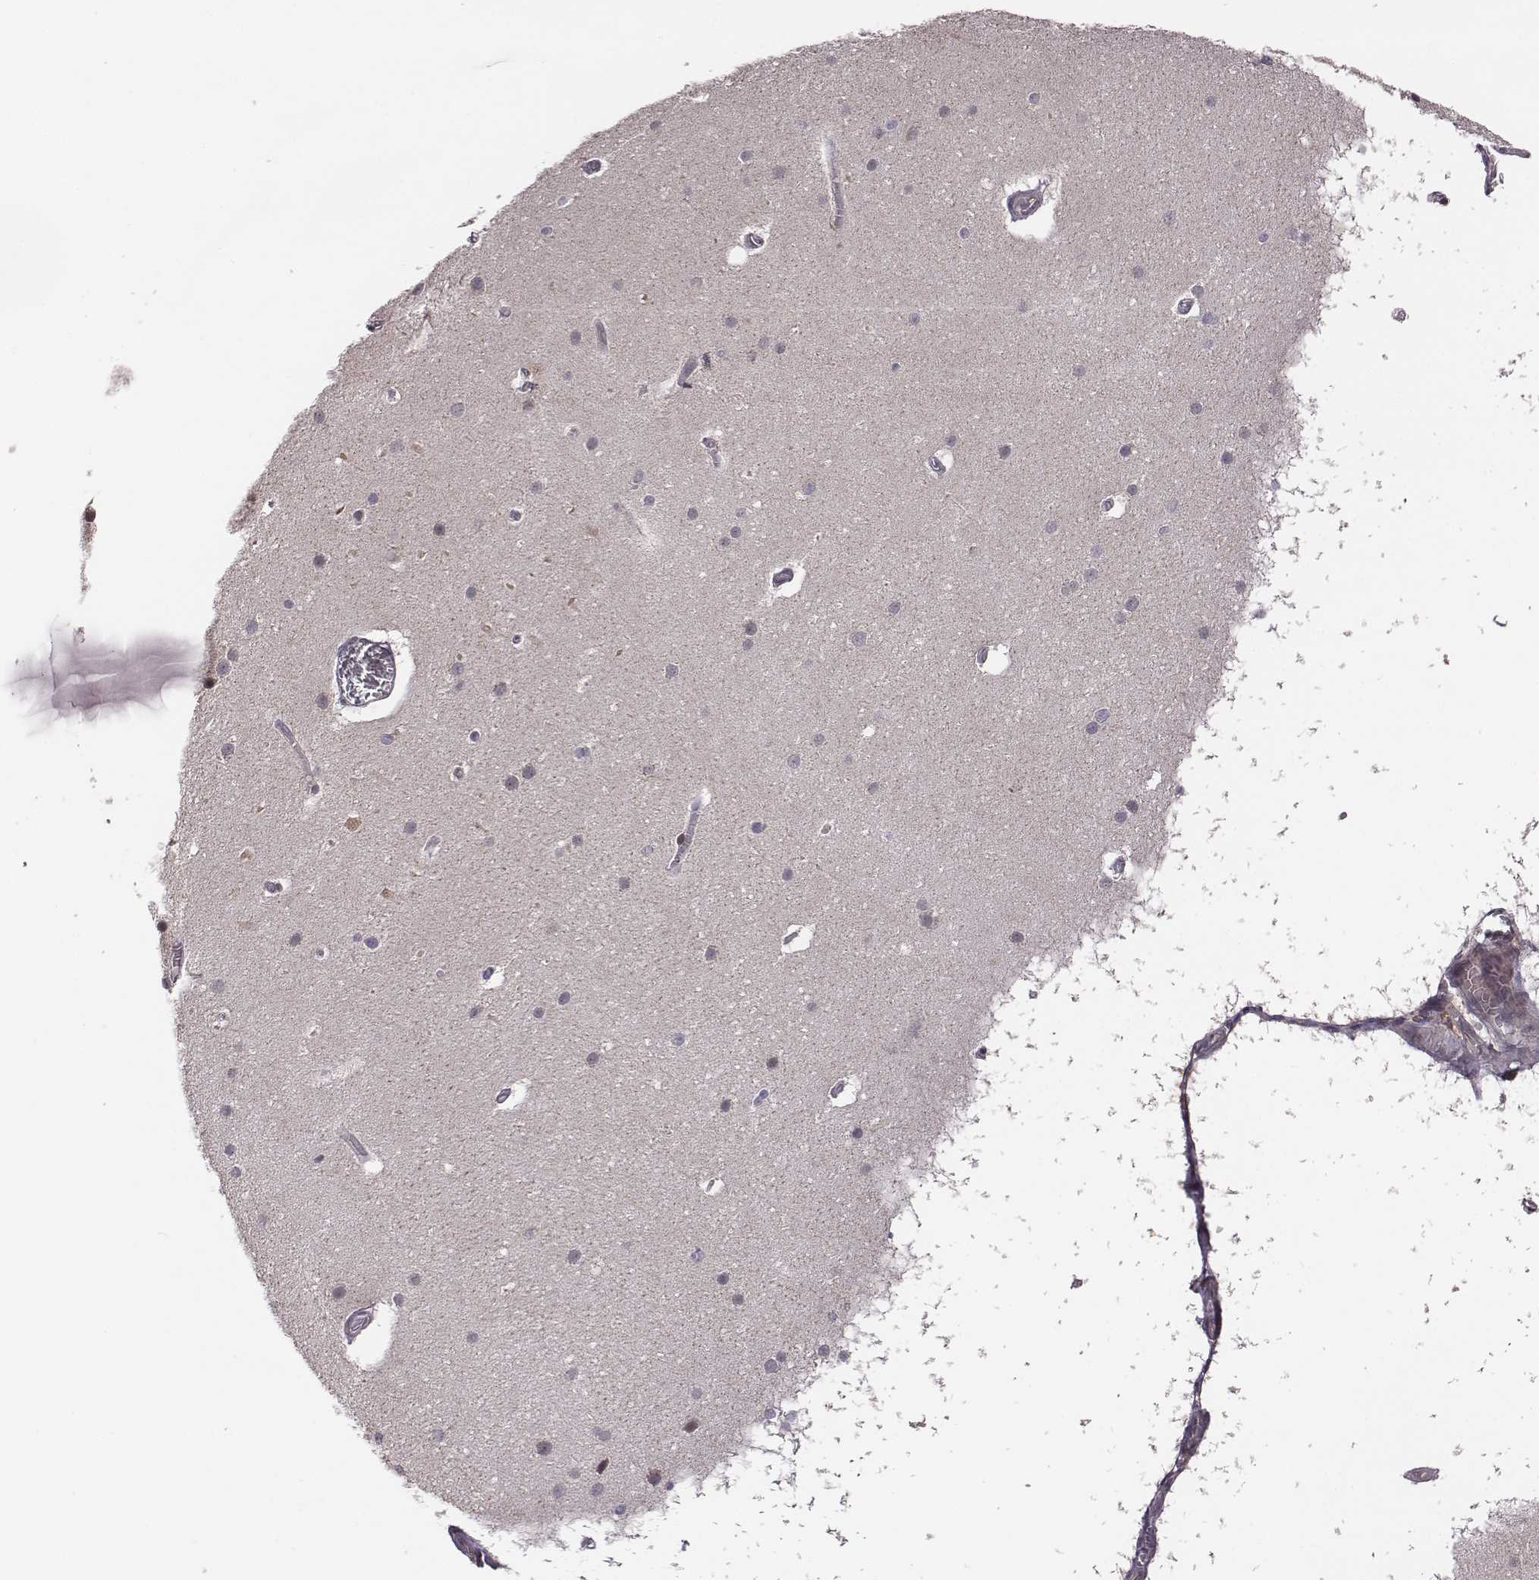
{"staining": {"intensity": "weak", "quantity": "<25%", "location": "cytoplasmic/membranous"}, "tissue": "cerebellum", "cell_type": "Cells in granular layer", "image_type": "normal", "snomed": [{"axis": "morphology", "description": "Normal tissue, NOS"}, {"axis": "topography", "description": "Cerebellum"}], "caption": "Cerebellum stained for a protein using immunohistochemistry exhibits no positivity cells in granular layer.", "gene": "SMURF2", "patient": {"sex": "male", "age": 70}}